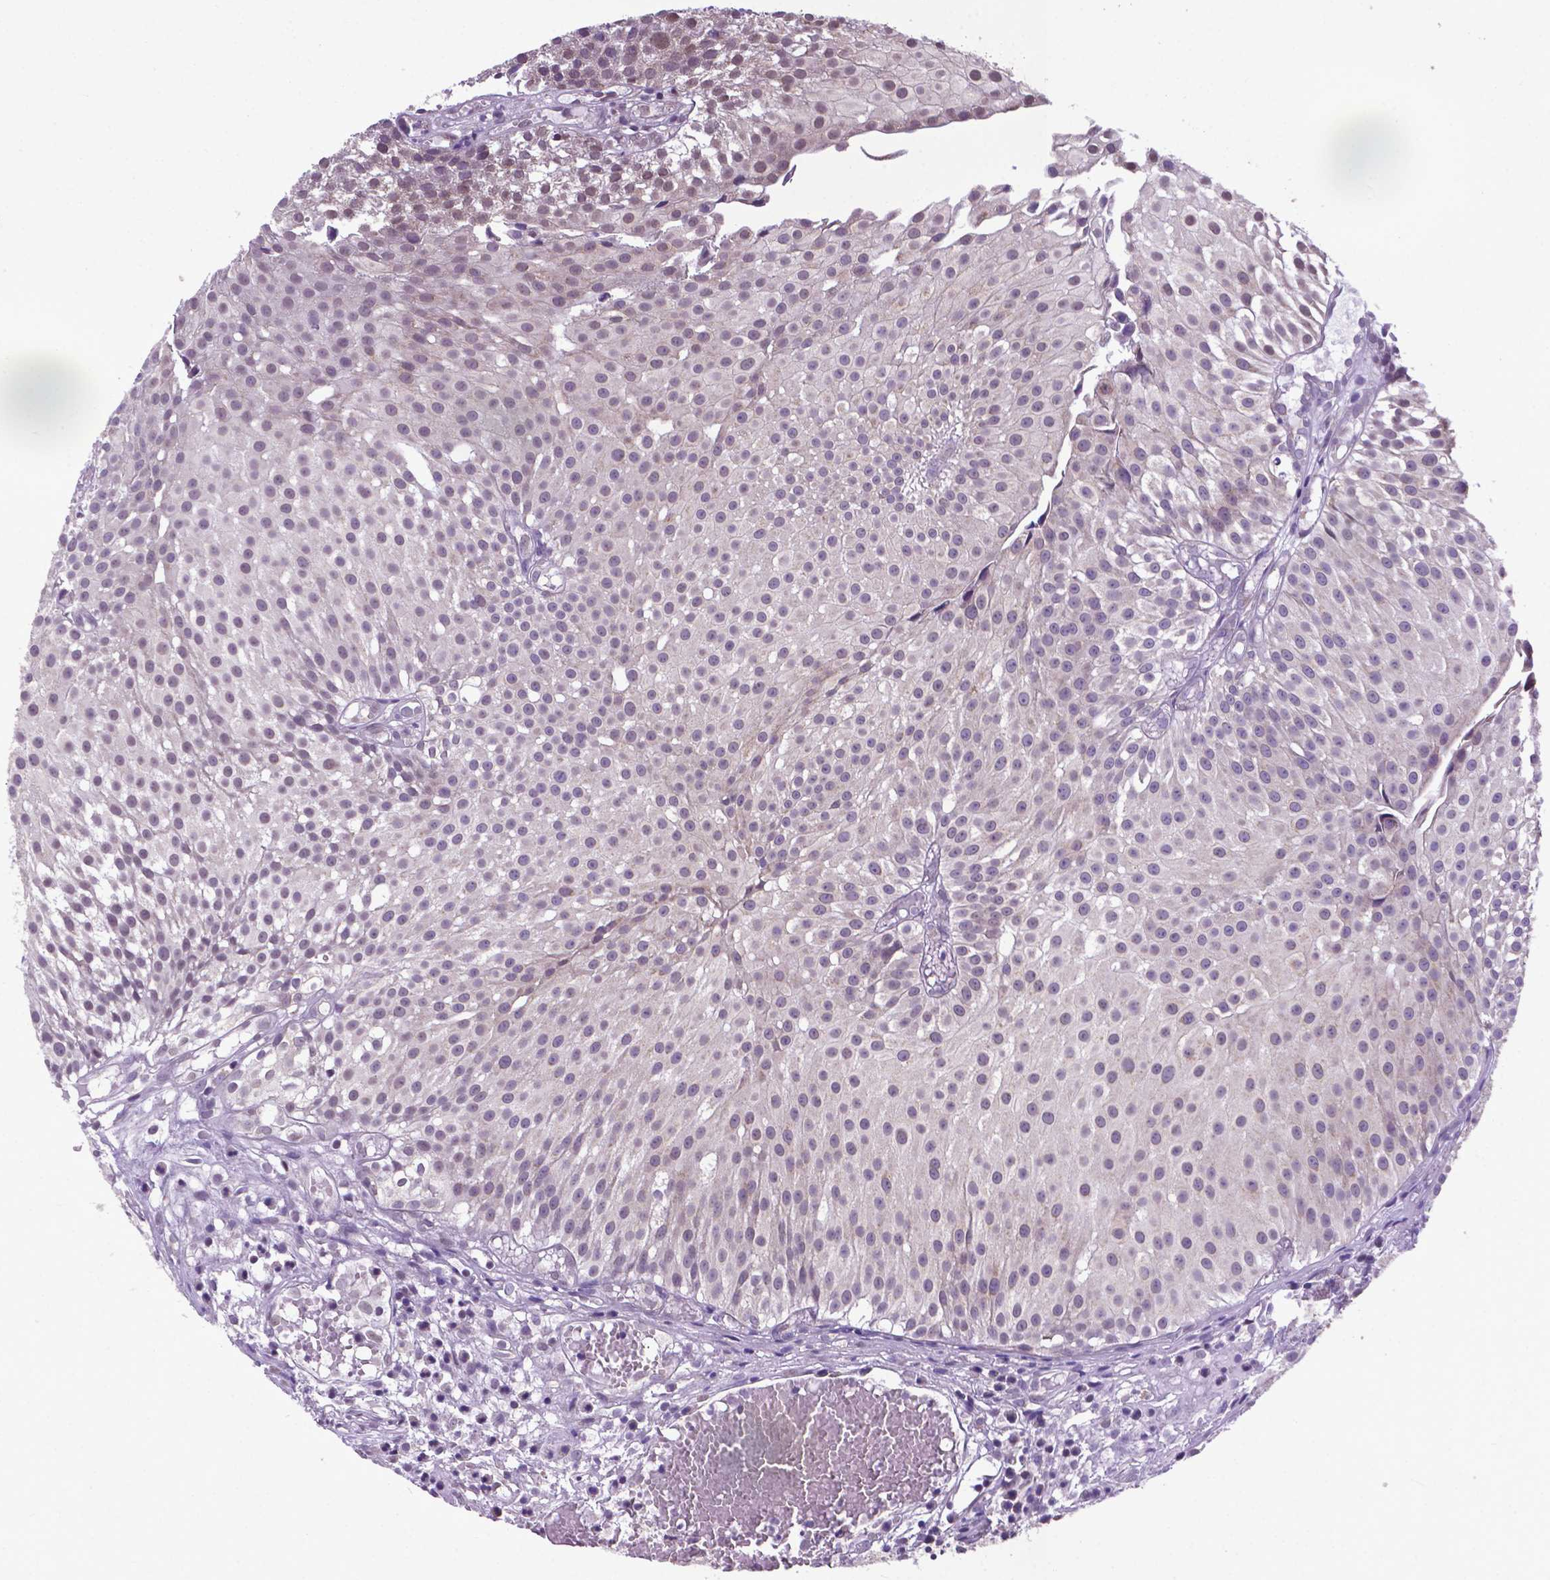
{"staining": {"intensity": "moderate", "quantity": "<25%", "location": "nuclear"}, "tissue": "urothelial cancer", "cell_type": "Tumor cells", "image_type": "cancer", "snomed": [{"axis": "morphology", "description": "Urothelial carcinoma, Low grade"}, {"axis": "topography", "description": "Urinary bladder"}], "caption": "Urothelial cancer stained for a protein reveals moderate nuclear positivity in tumor cells.", "gene": "WDR83OS", "patient": {"sex": "male", "age": 79}}